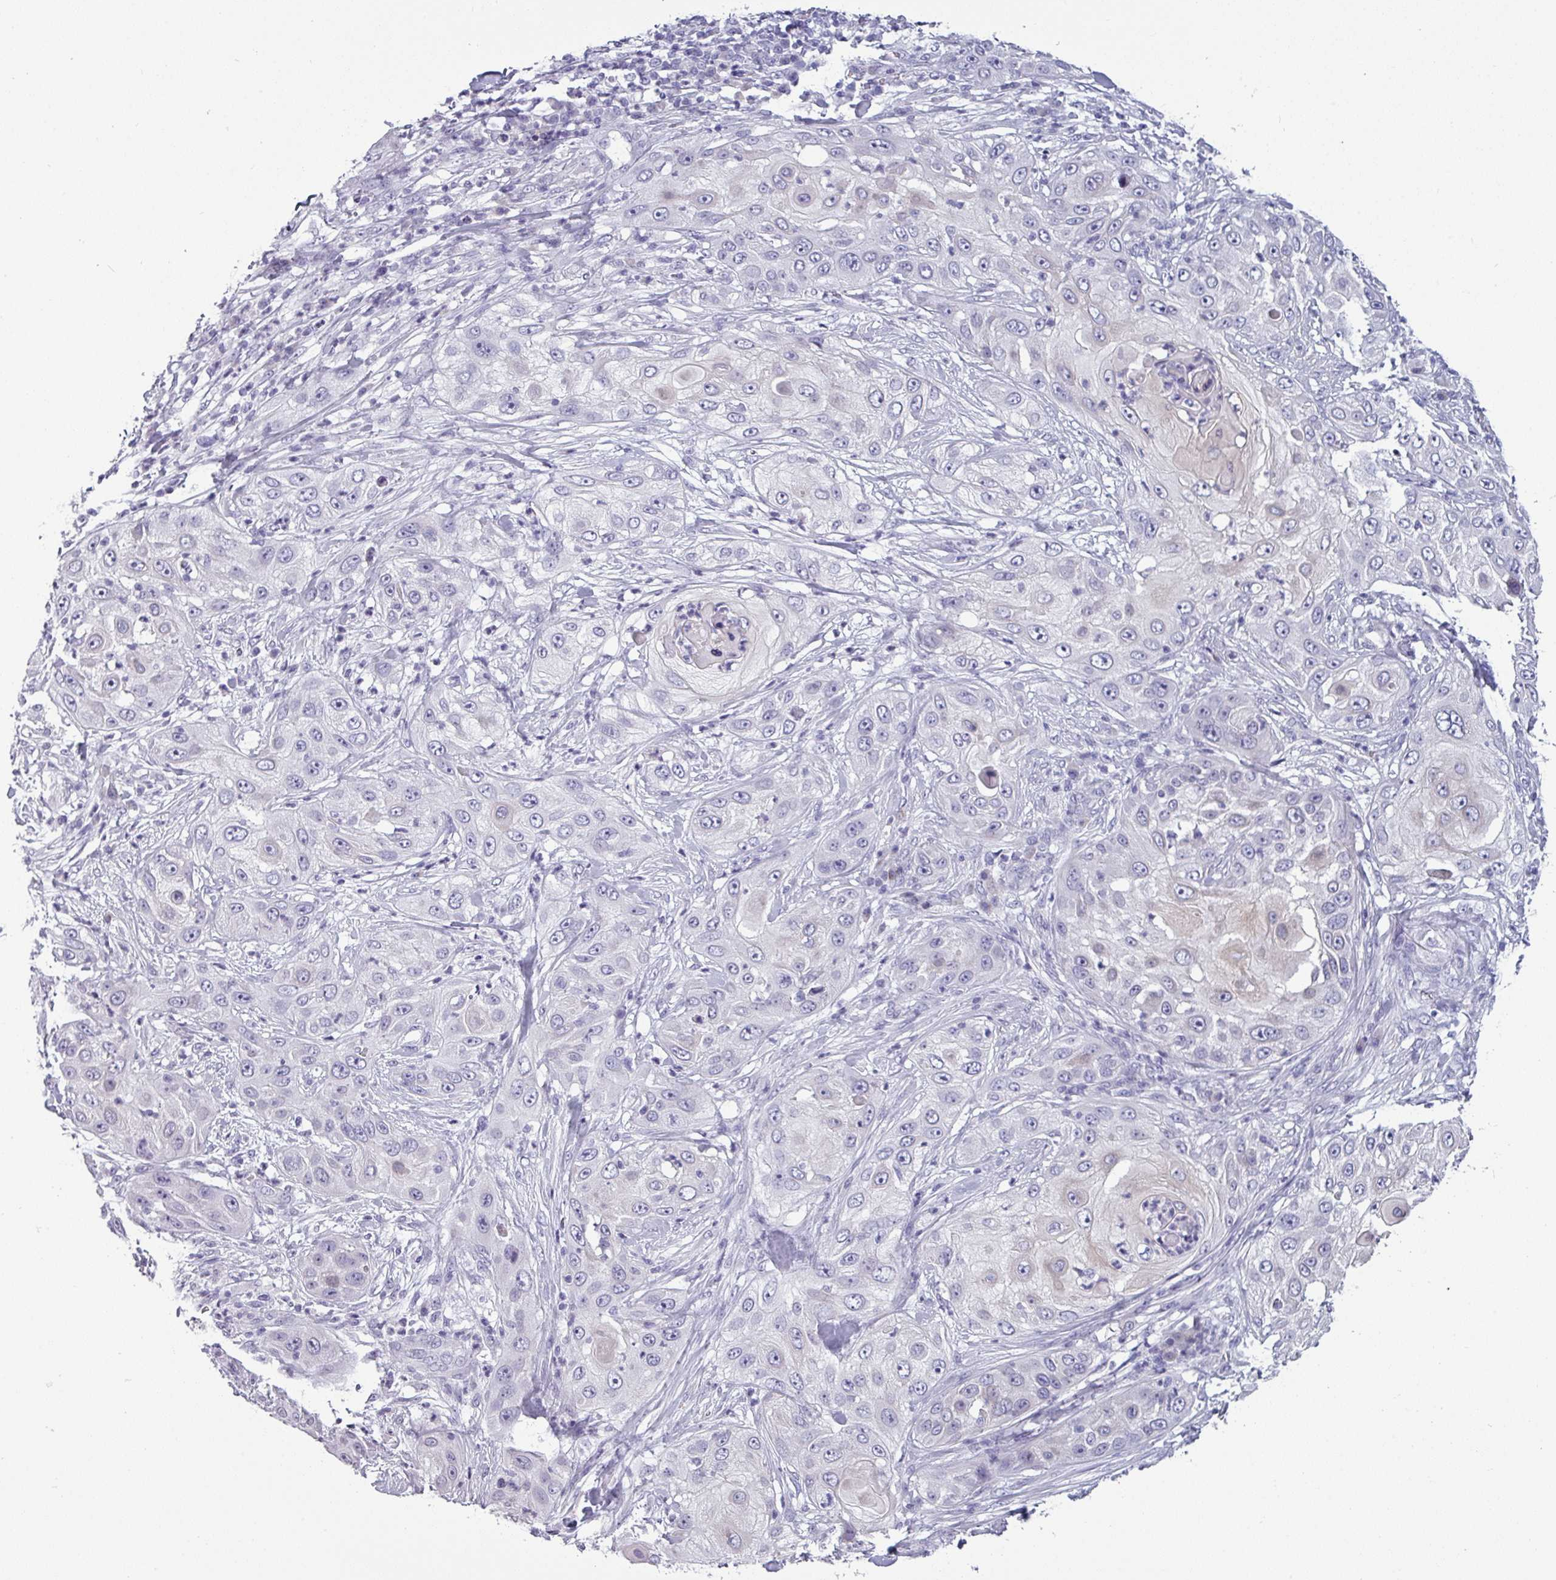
{"staining": {"intensity": "negative", "quantity": "none", "location": "none"}, "tissue": "skin cancer", "cell_type": "Tumor cells", "image_type": "cancer", "snomed": [{"axis": "morphology", "description": "Squamous cell carcinoma, NOS"}, {"axis": "topography", "description": "Skin"}], "caption": "Tumor cells are negative for protein expression in human skin cancer. Brightfield microscopy of IHC stained with DAB (brown) and hematoxylin (blue), captured at high magnification.", "gene": "SLC26A9", "patient": {"sex": "female", "age": 44}}